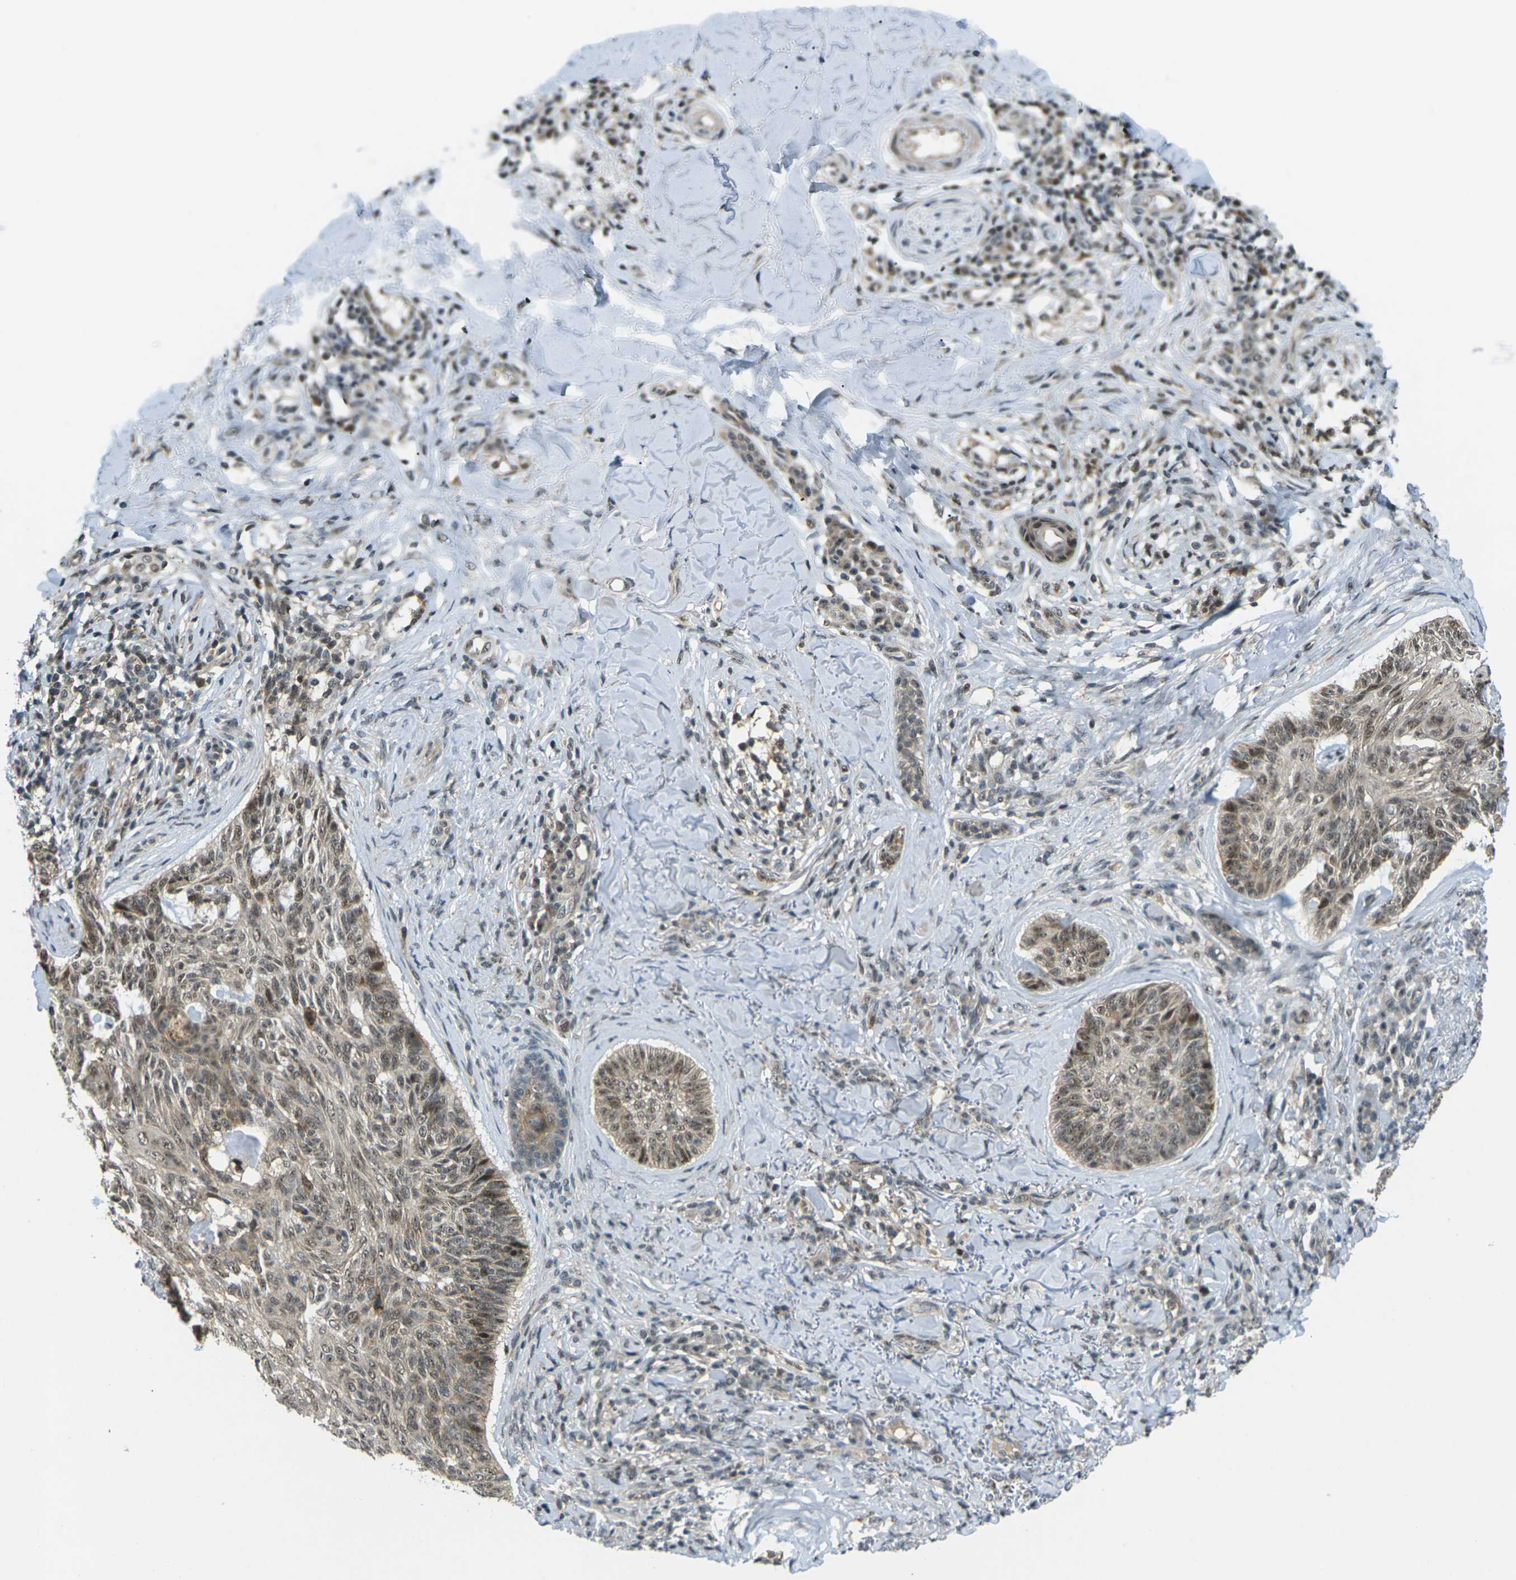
{"staining": {"intensity": "moderate", "quantity": ">75%", "location": "cytoplasmic/membranous,nuclear"}, "tissue": "skin cancer", "cell_type": "Tumor cells", "image_type": "cancer", "snomed": [{"axis": "morphology", "description": "Basal cell carcinoma"}, {"axis": "topography", "description": "Skin"}], "caption": "Protein expression by immunohistochemistry (IHC) demonstrates moderate cytoplasmic/membranous and nuclear expression in about >75% of tumor cells in basal cell carcinoma (skin).", "gene": "UBE2S", "patient": {"sex": "male", "age": 43}}